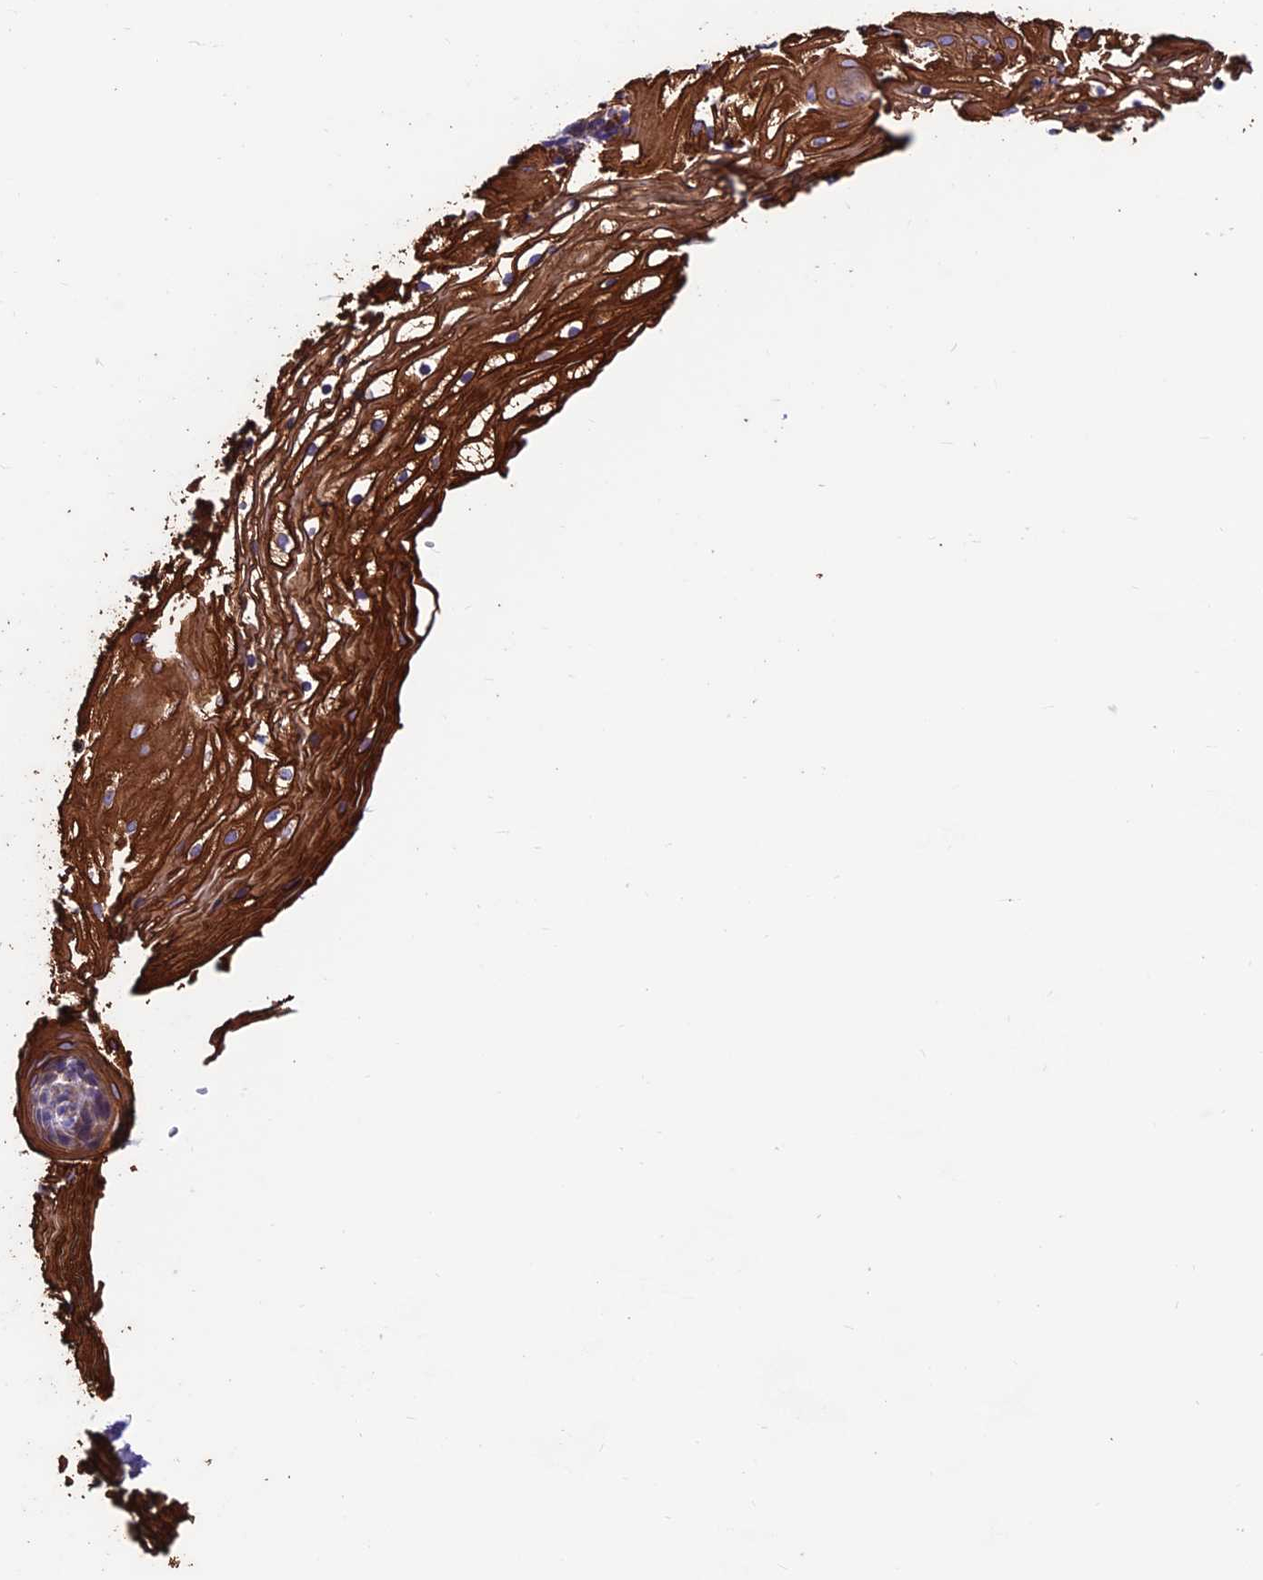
{"staining": {"intensity": "strong", "quantity": ">75%", "location": "cytoplasmic/membranous"}, "tissue": "vagina", "cell_type": "Squamous epithelial cells", "image_type": "normal", "snomed": [{"axis": "morphology", "description": "Normal tissue, NOS"}, {"axis": "topography", "description": "Vagina"}], "caption": "The photomicrograph exhibits staining of normal vagina, revealing strong cytoplasmic/membranous protein expression (brown color) within squamous epithelial cells. The protein is stained brown, and the nuclei are stained in blue (DAB IHC with brightfield microscopy, high magnification).", "gene": "VPS16", "patient": {"sex": "female", "age": 34}}